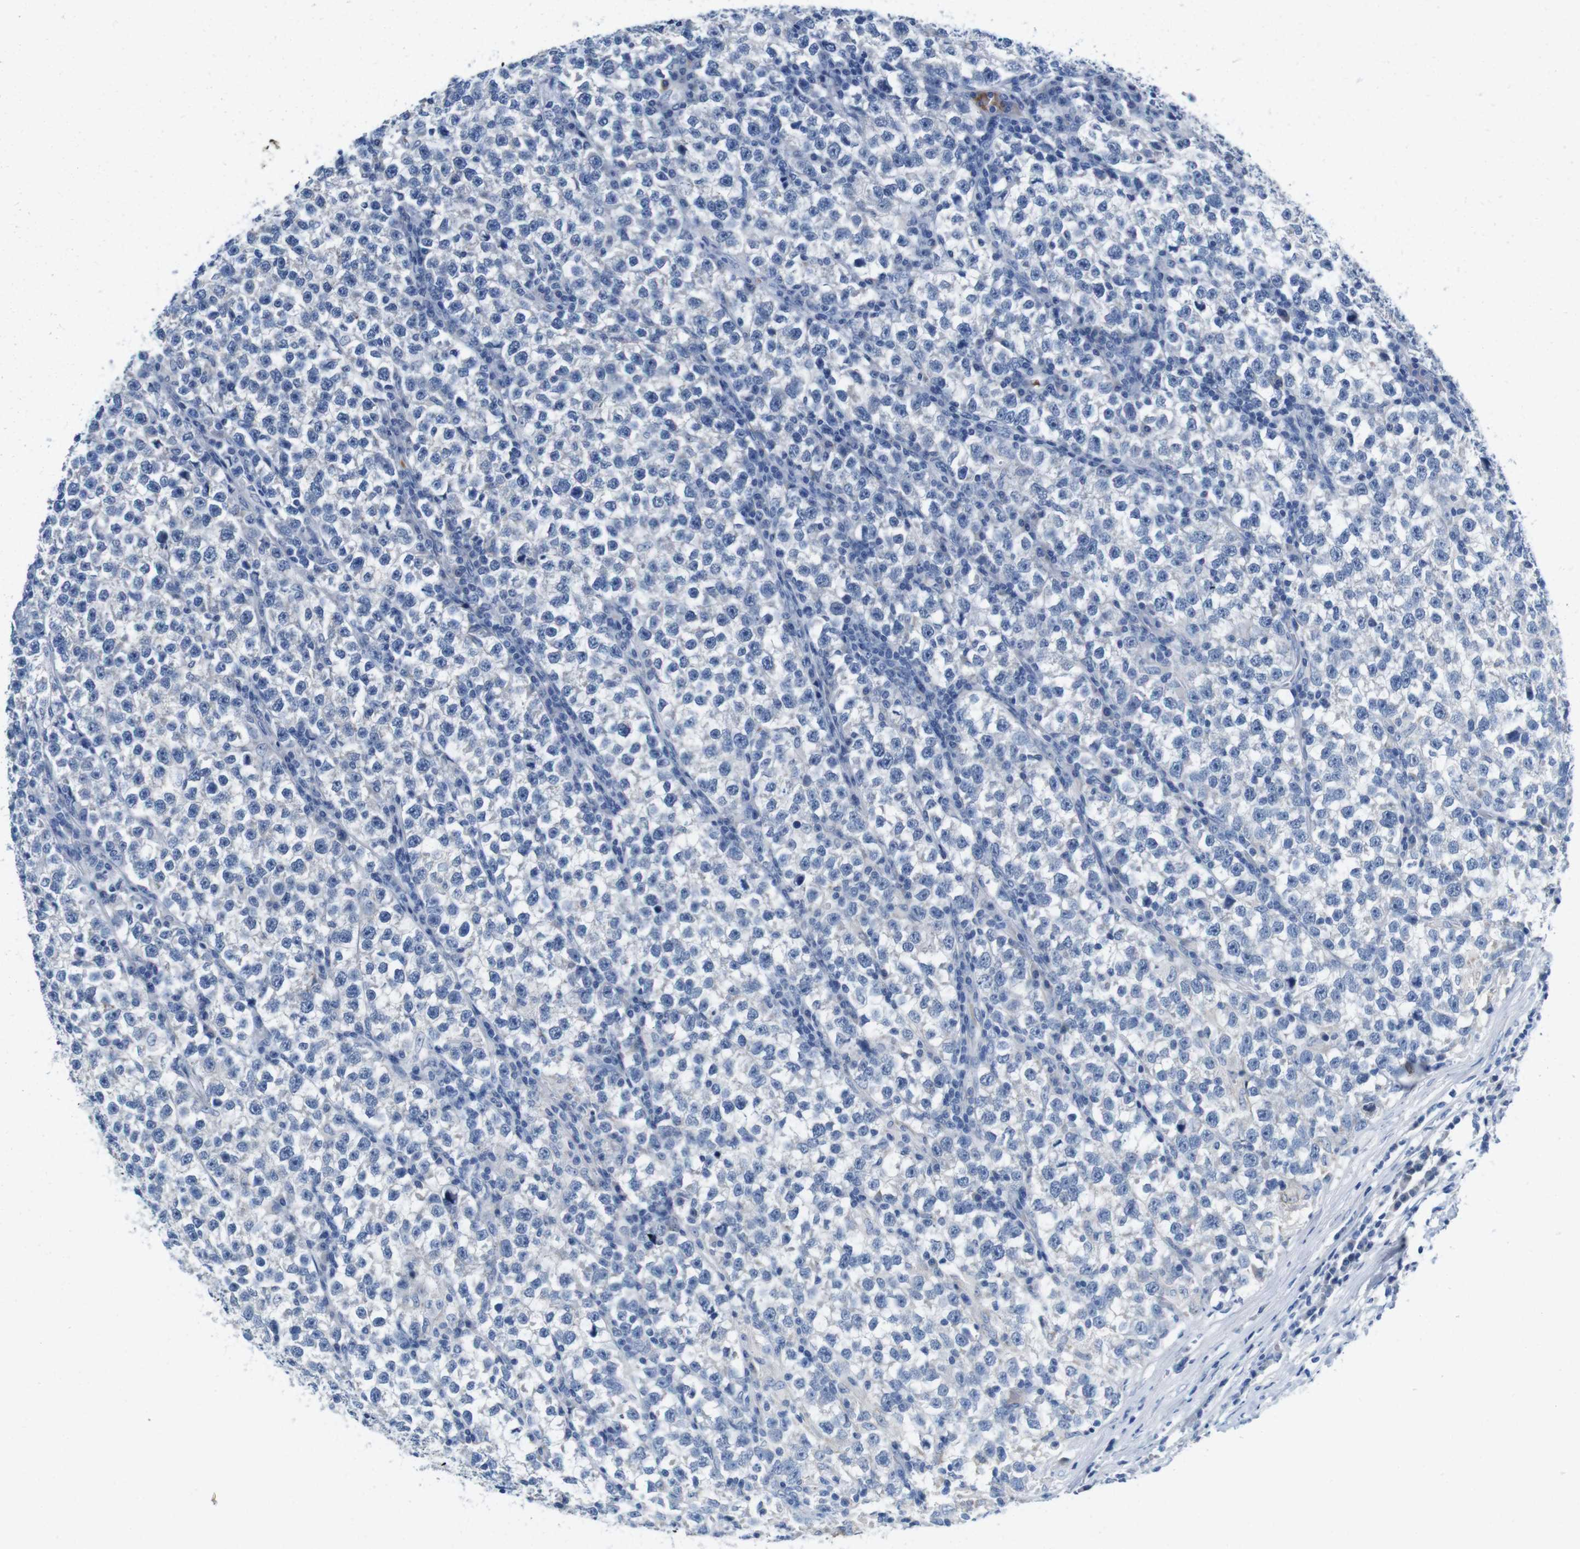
{"staining": {"intensity": "negative", "quantity": "none", "location": "none"}, "tissue": "testis cancer", "cell_type": "Tumor cells", "image_type": "cancer", "snomed": [{"axis": "morphology", "description": "Normal tissue, NOS"}, {"axis": "morphology", "description": "Seminoma, NOS"}, {"axis": "topography", "description": "Testis"}], "caption": "The immunohistochemistry histopathology image has no significant positivity in tumor cells of seminoma (testis) tissue. (DAB immunohistochemistry (IHC) visualized using brightfield microscopy, high magnification).", "gene": "IGSF8", "patient": {"sex": "male", "age": 43}}